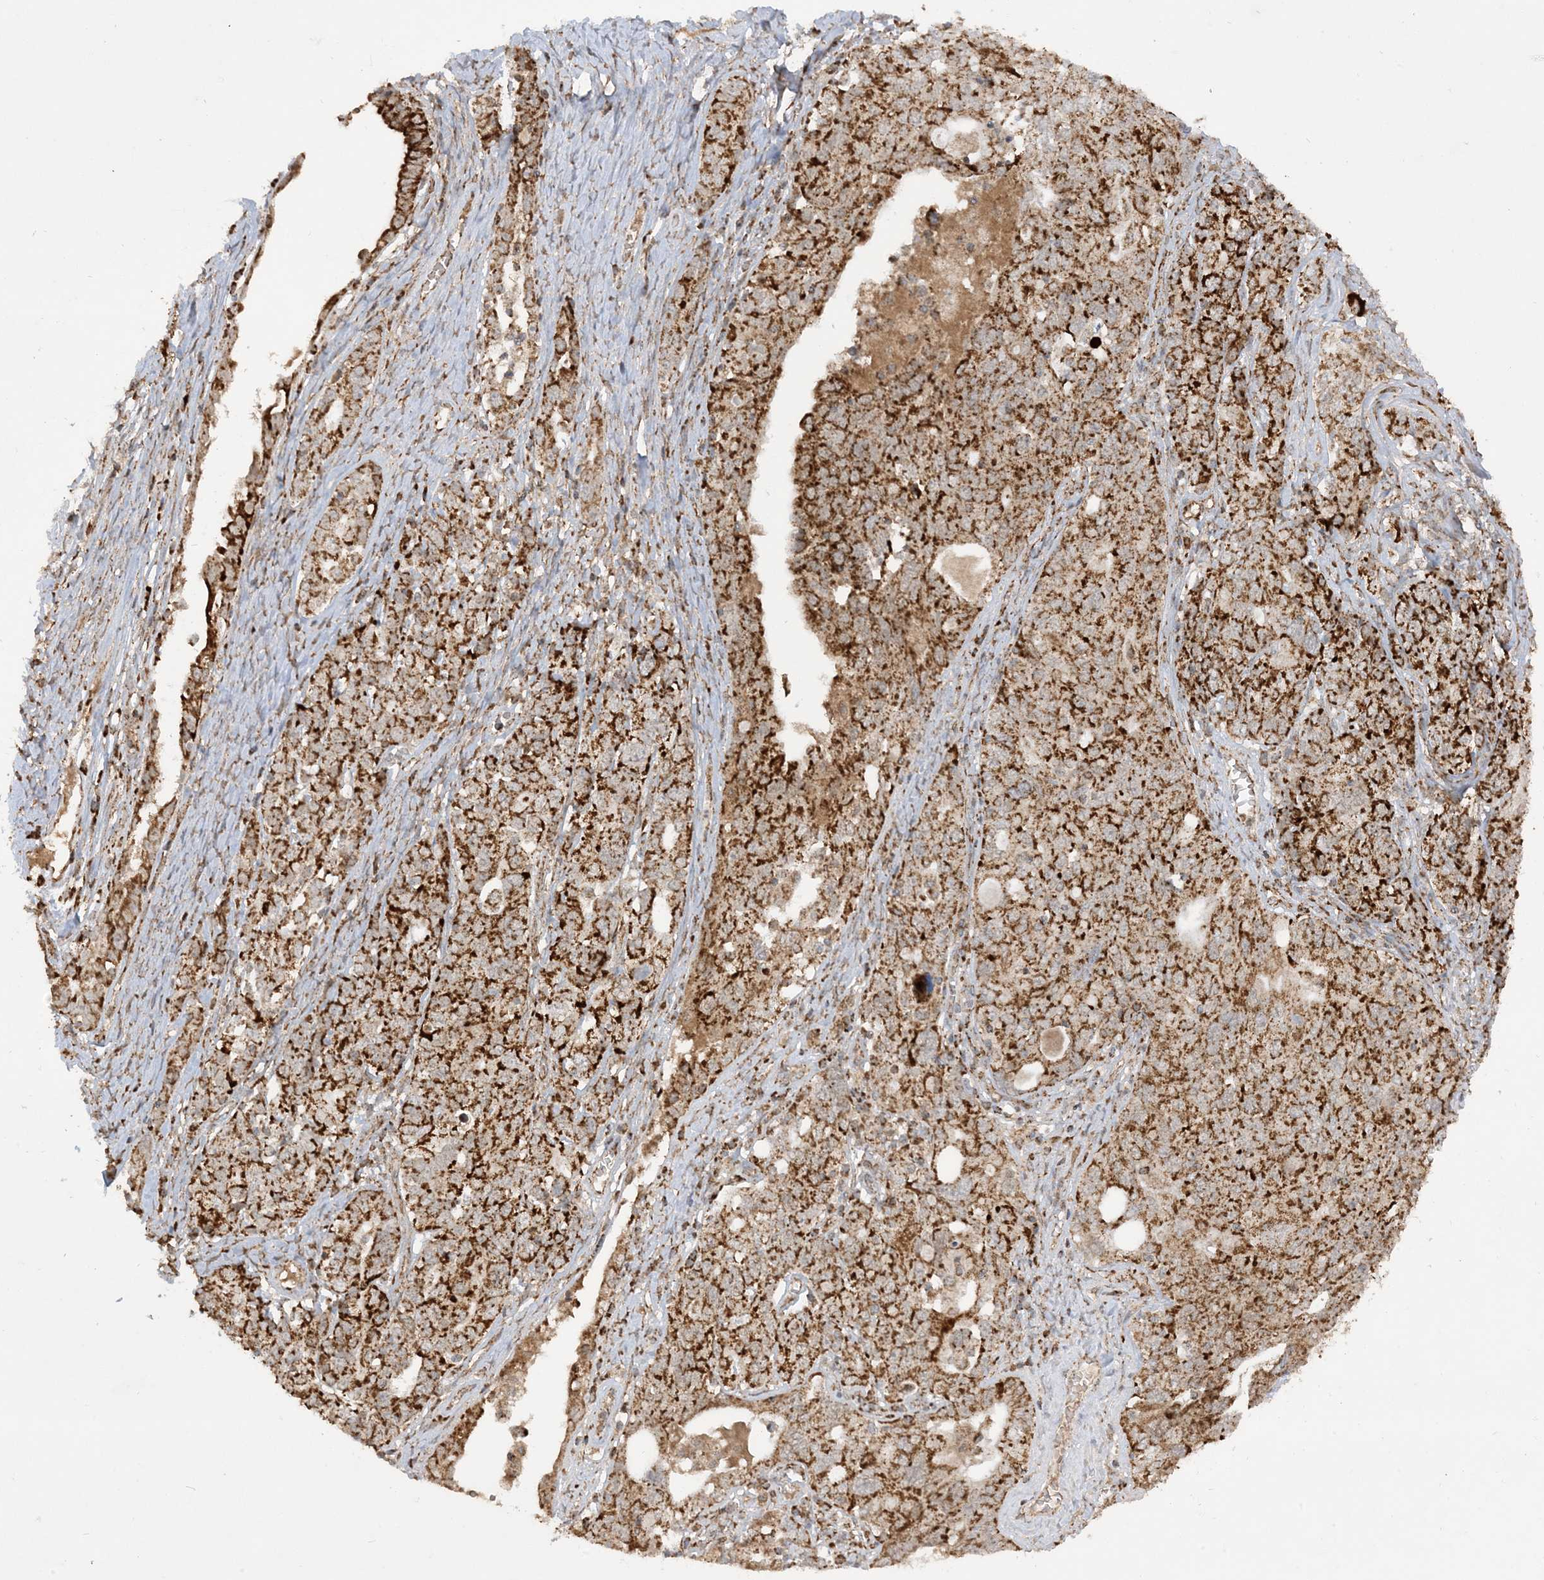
{"staining": {"intensity": "strong", "quantity": ">75%", "location": "cytoplasmic/membranous"}, "tissue": "ovarian cancer", "cell_type": "Tumor cells", "image_type": "cancer", "snomed": [{"axis": "morphology", "description": "Carcinoma, endometroid"}, {"axis": "topography", "description": "Ovary"}], "caption": "Immunohistochemistry of ovarian endometroid carcinoma demonstrates high levels of strong cytoplasmic/membranous staining in about >75% of tumor cells.", "gene": "NDUFAF3", "patient": {"sex": "female", "age": 62}}